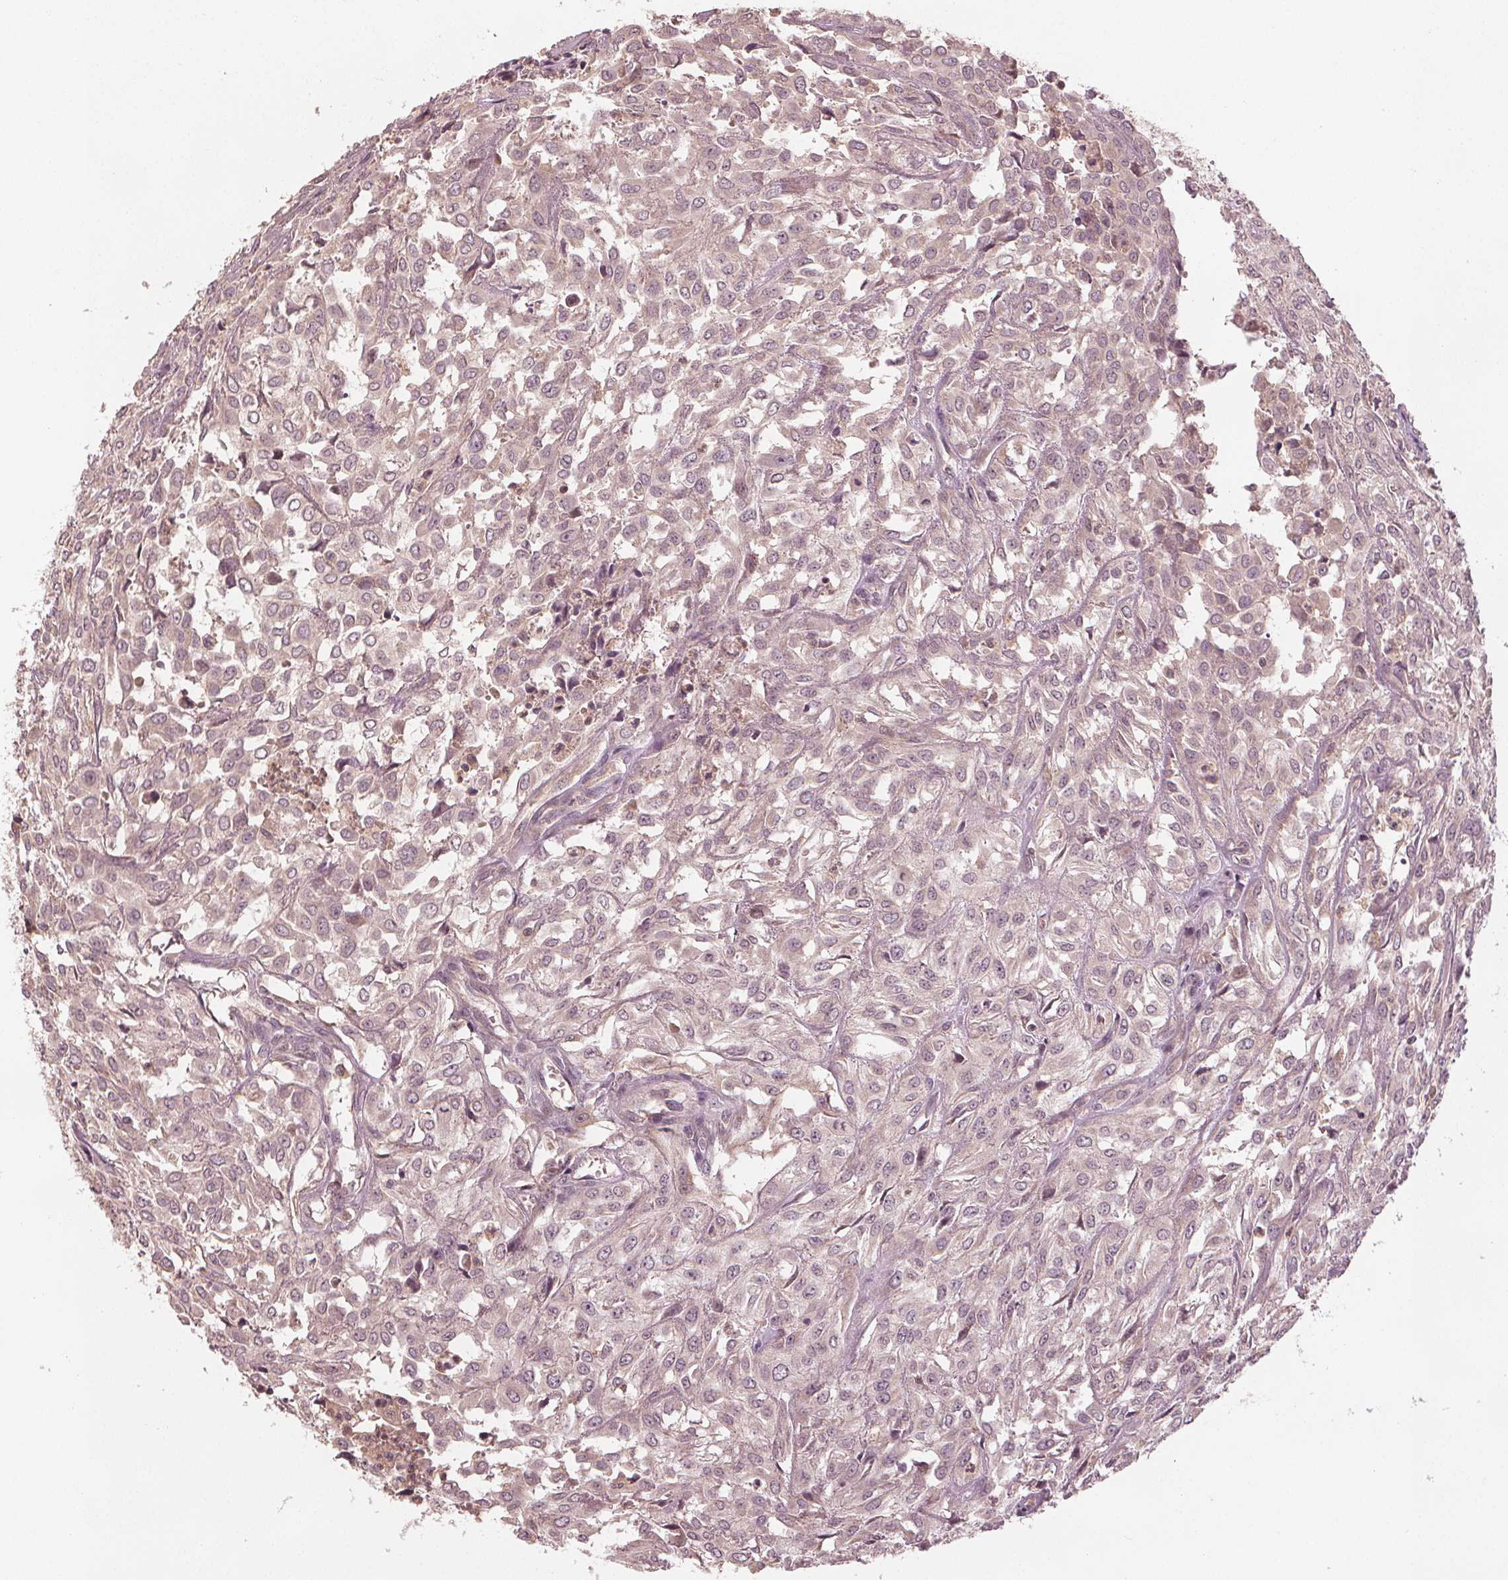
{"staining": {"intensity": "weak", "quantity": "<25%", "location": "cytoplasmic/membranous"}, "tissue": "urothelial cancer", "cell_type": "Tumor cells", "image_type": "cancer", "snomed": [{"axis": "morphology", "description": "Urothelial carcinoma, High grade"}, {"axis": "topography", "description": "Urinary bladder"}], "caption": "Protein analysis of urothelial carcinoma (high-grade) demonstrates no significant positivity in tumor cells.", "gene": "GNB2", "patient": {"sex": "male", "age": 67}}